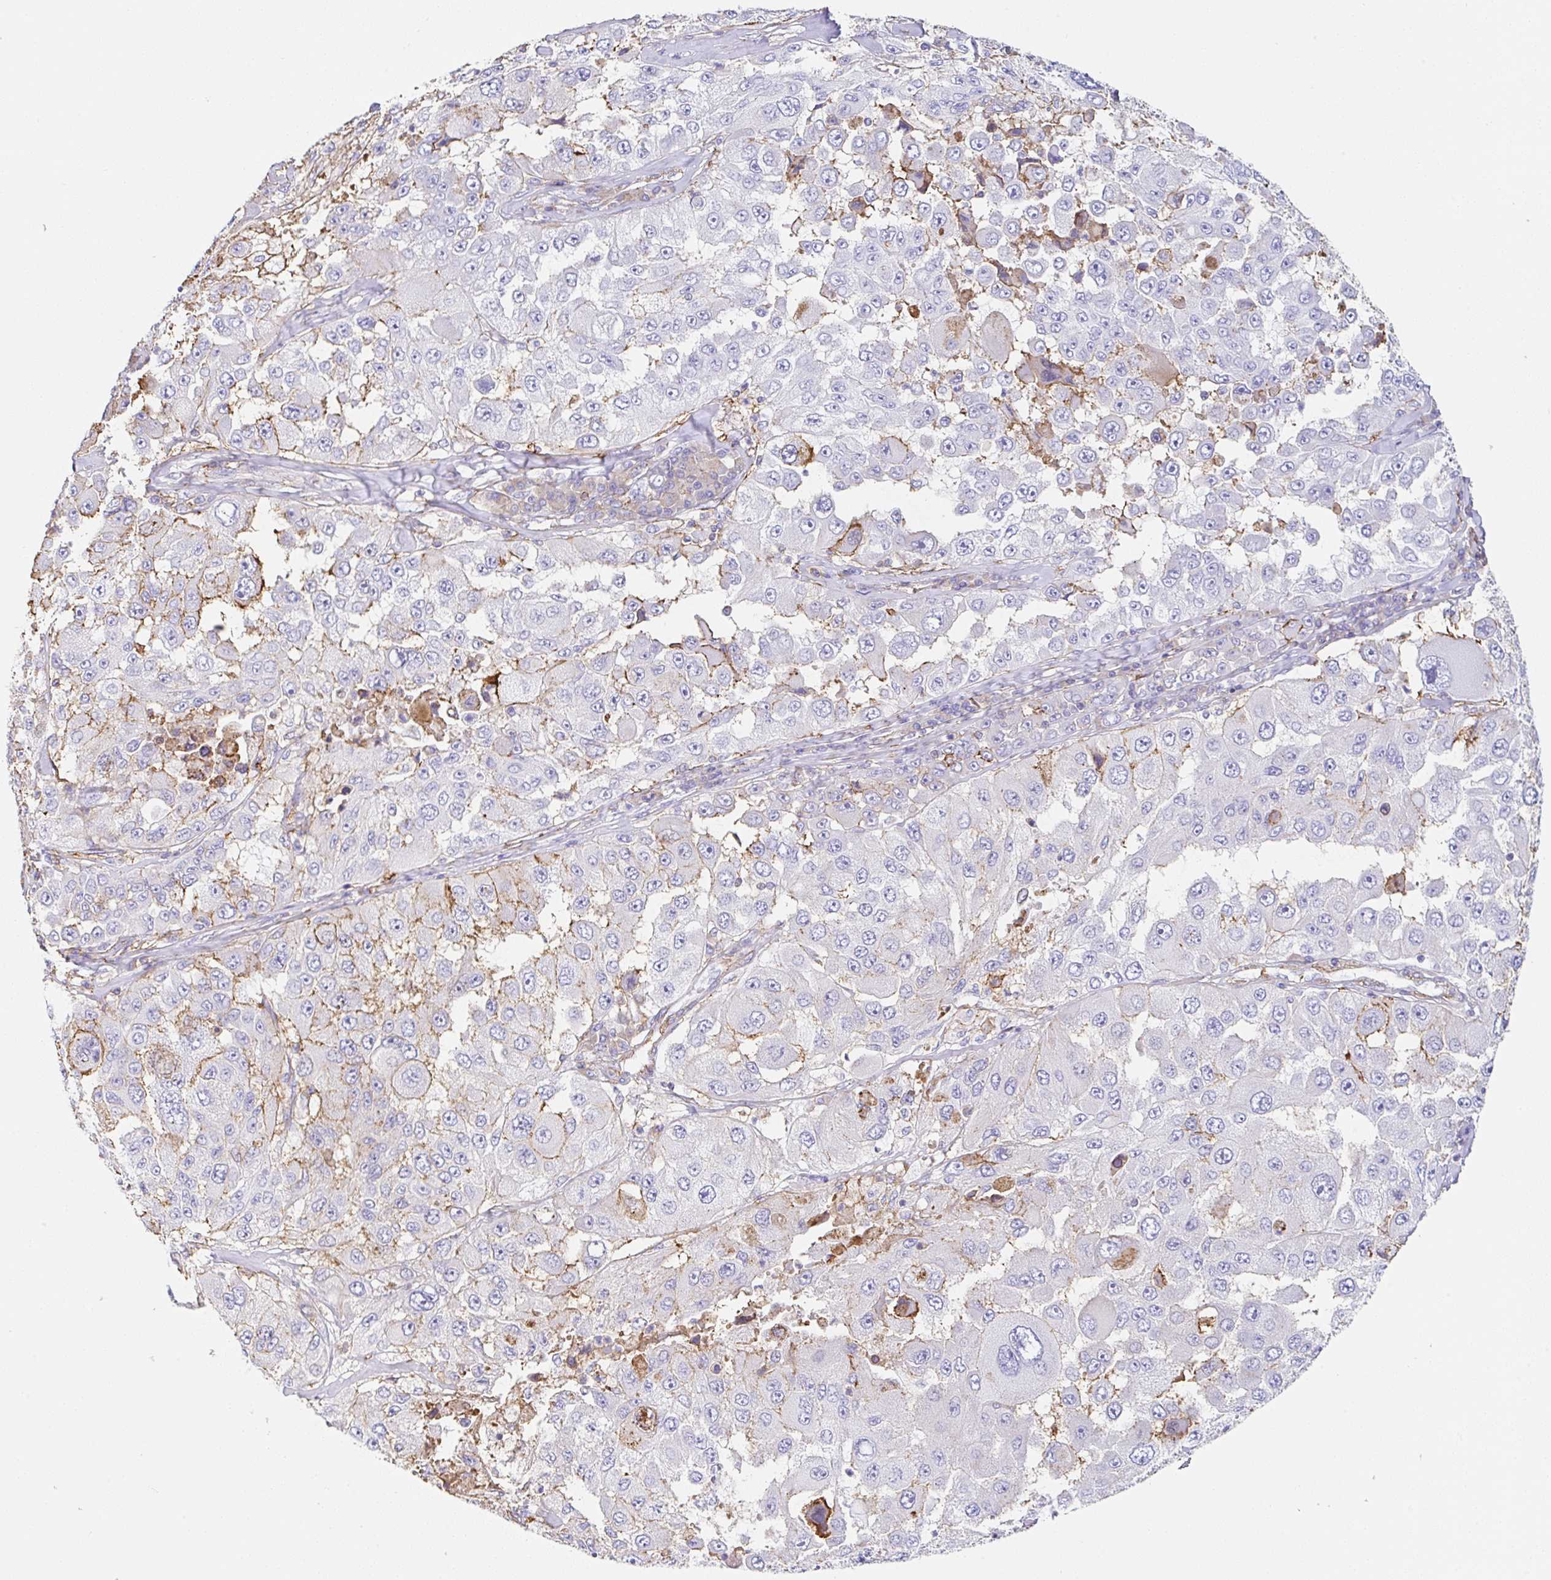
{"staining": {"intensity": "moderate", "quantity": "<25%", "location": "cytoplasmic/membranous"}, "tissue": "melanoma", "cell_type": "Tumor cells", "image_type": "cancer", "snomed": [{"axis": "morphology", "description": "Malignant melanoma, Metastatic site"}, {"axis": "topography", "description": "Lymph node"}], "caption": "Immunohistochemistry (IHC) histopathology image of neoplastic tissue: human malignant melanoma (metastatic site) stained using IHC shows low levels of moderate protein expression localized specifically in the cytoplasmic/membranous of tumor cells, appearing as a cytoplasmic/membranous brown color.", "gene": "MTTP", "patient": {"sex": "male", "age": 62}}